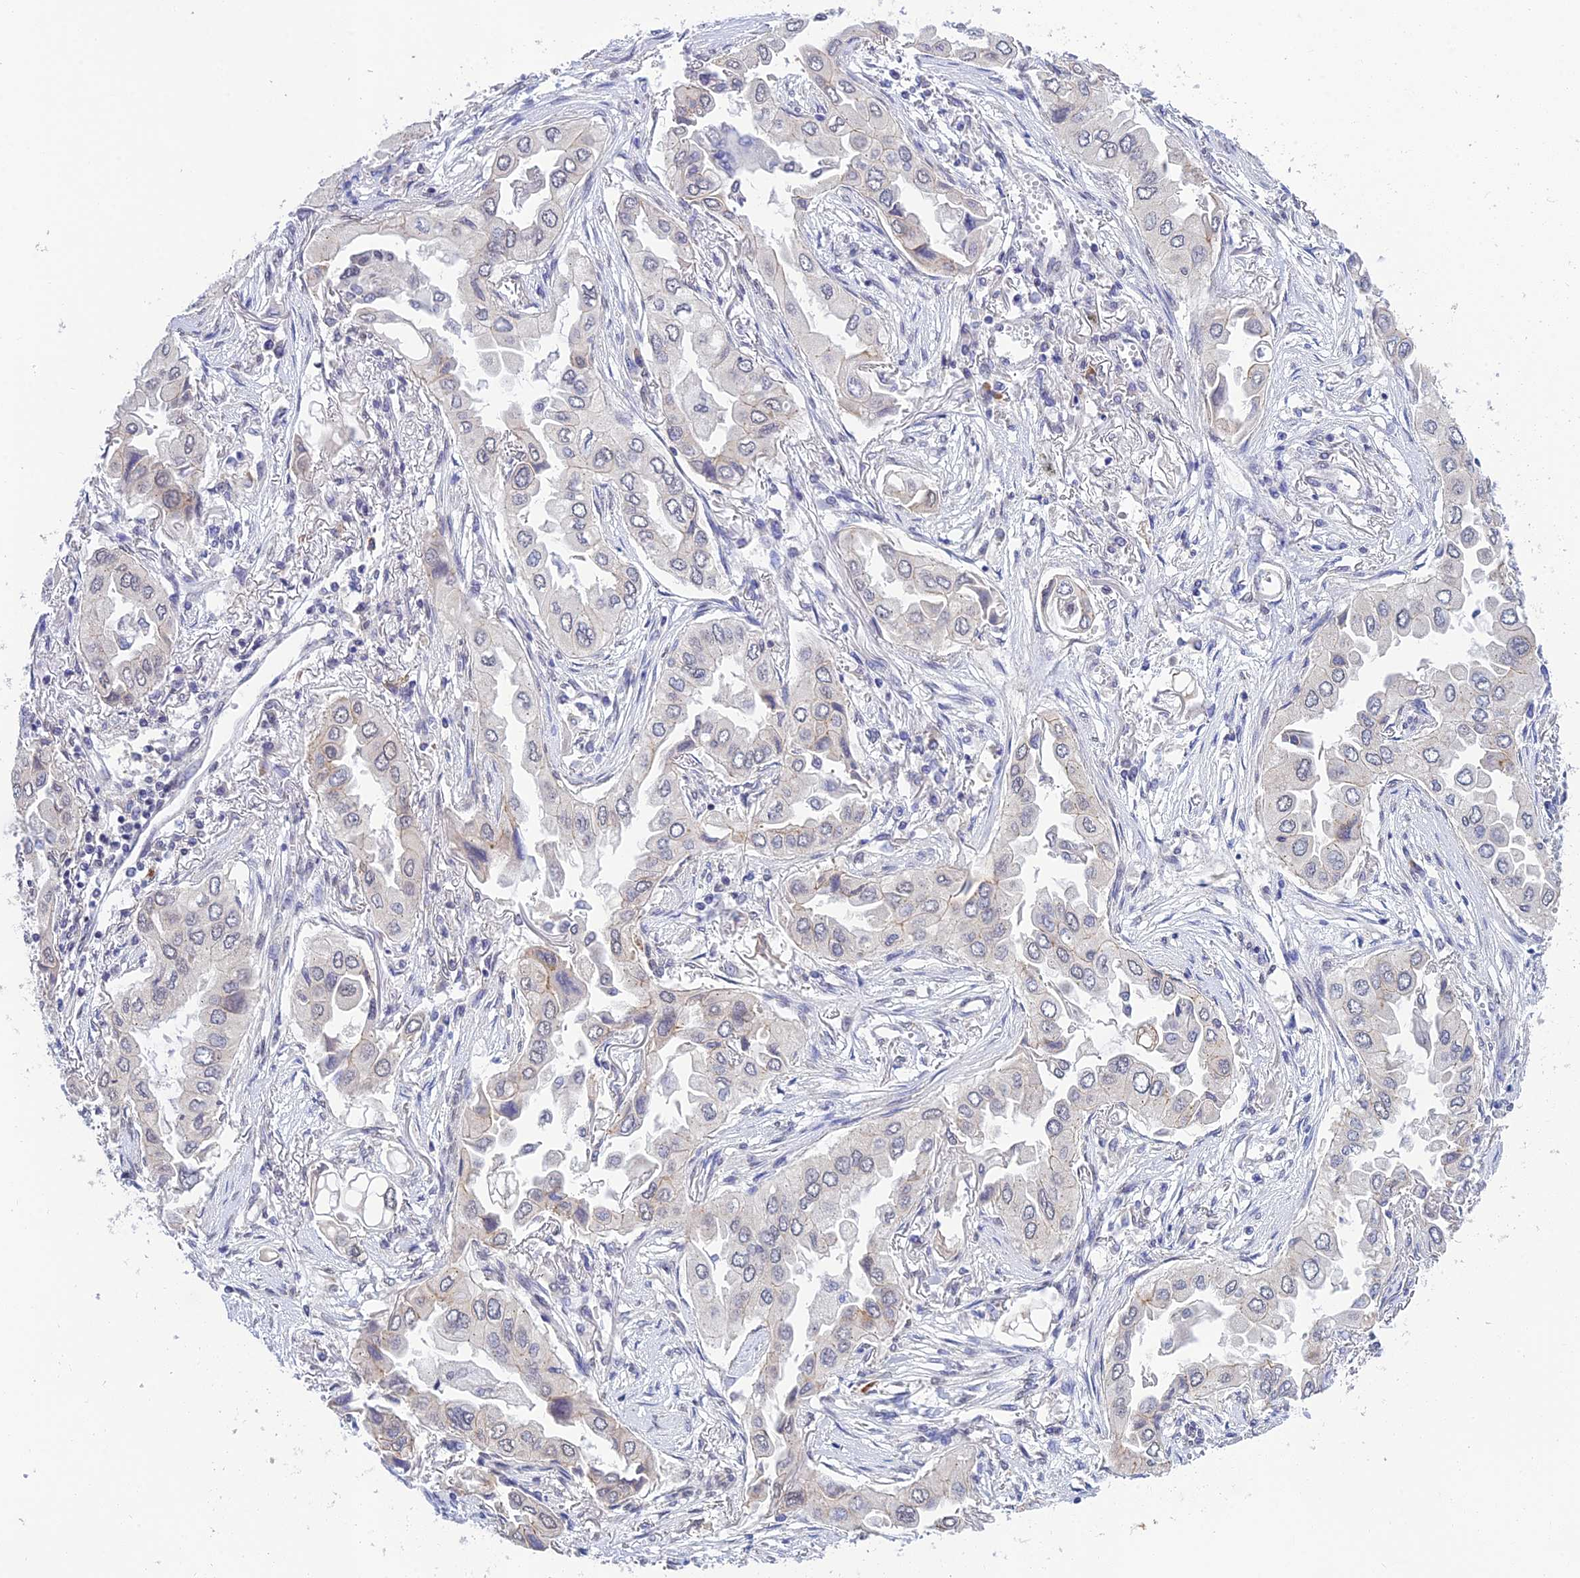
{"staining": {"intensity": "negative", "quantity": "none", "location": "none"}, "tissue": "lung cancer", "cell_type": "Tumor cells", "image_type": "cancer", "snomed": [{"axis": "morphology", "description": "Adenocarcinoma, NOS"}, {"axis": "topography", "description": "Lung"}], "caption": "Tumor cells are negative for protein expression in human adenocarcinoma (lung).", "gene": "HOXB1", "patient": {"sex": "female", "age": 76}}